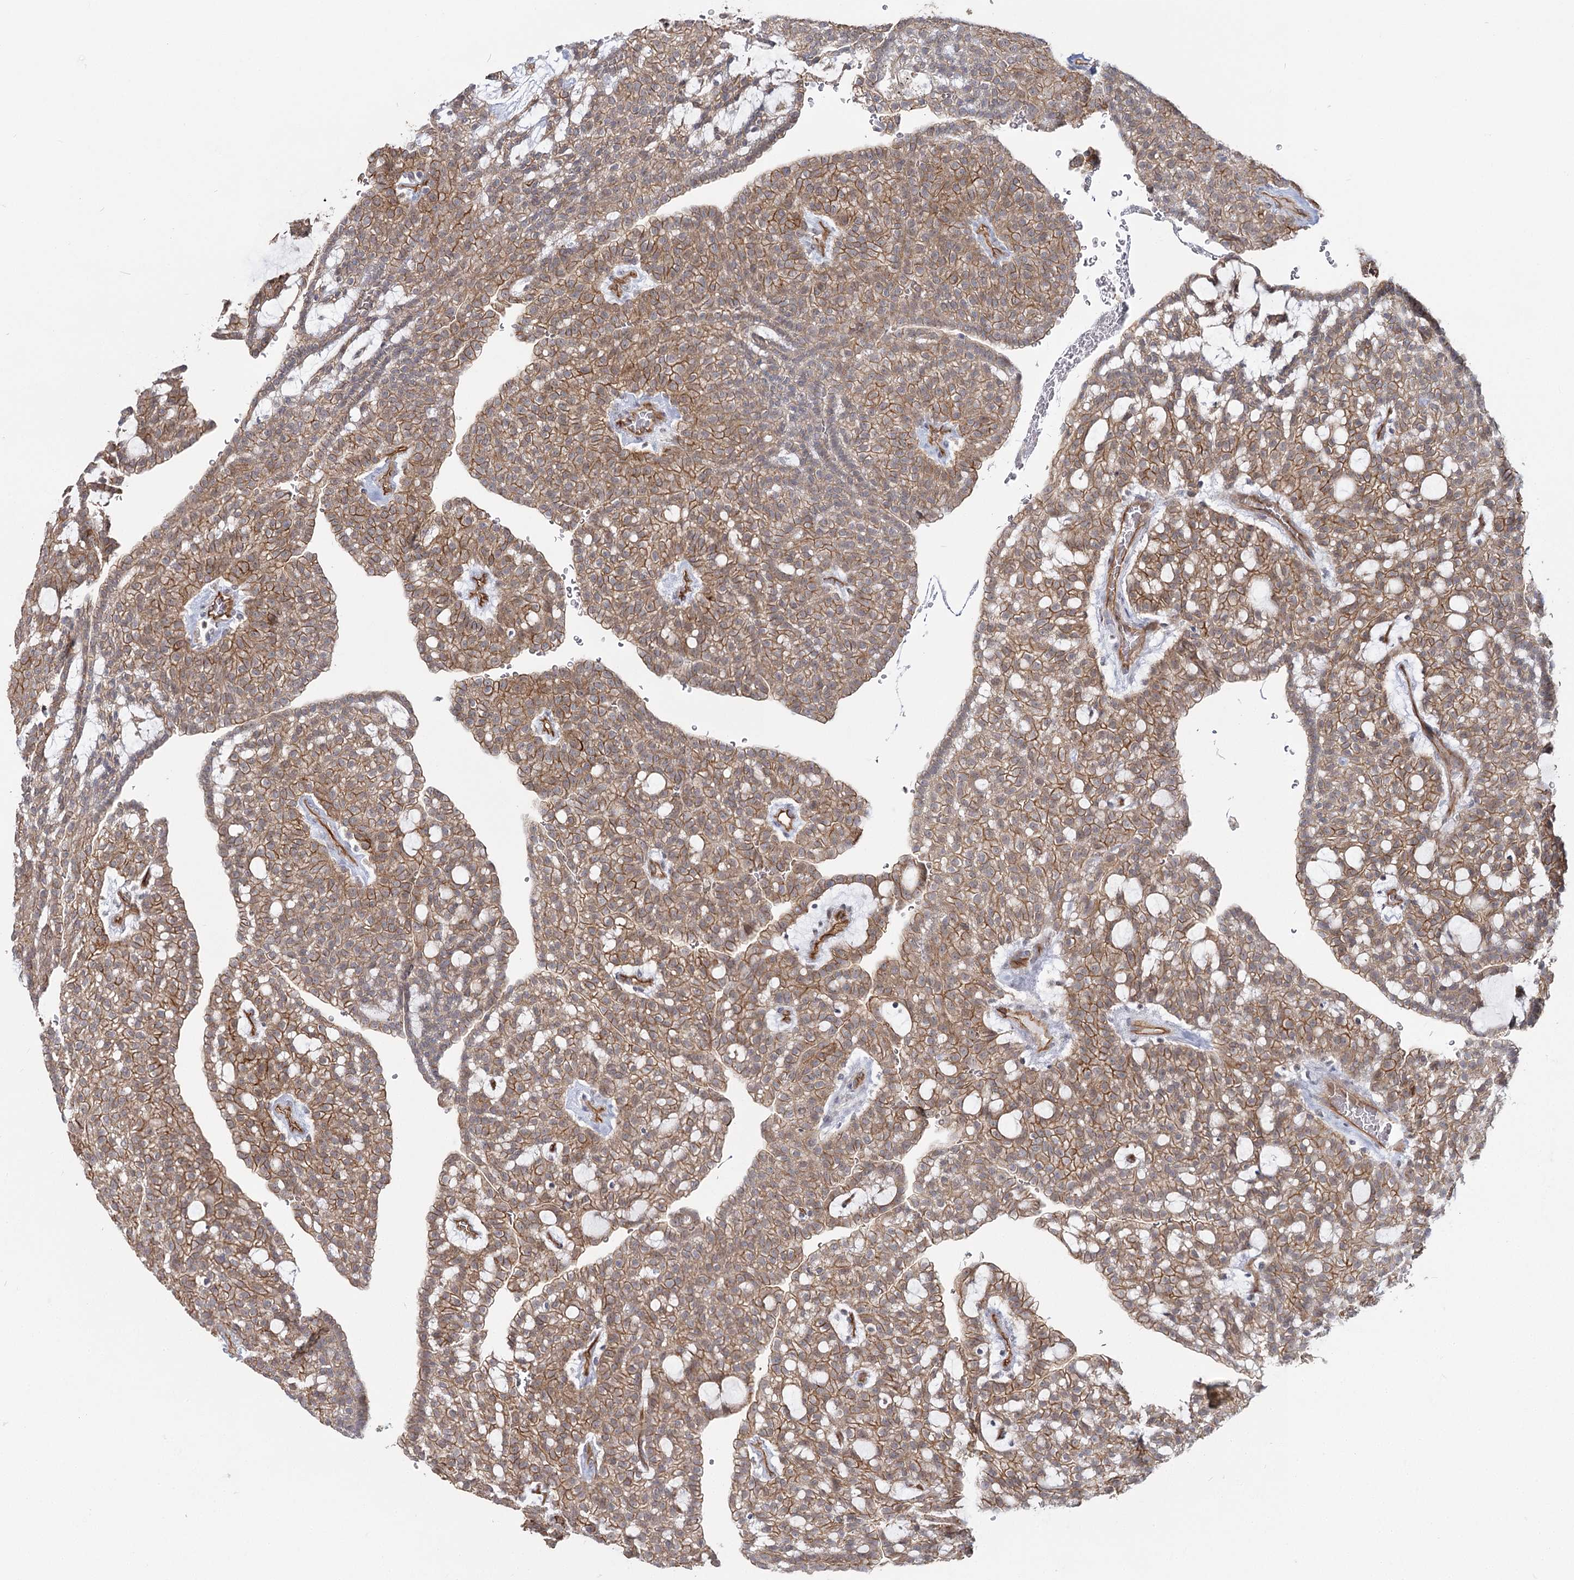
{"staining": {"intensity": "moderate", "quantity": ">75%", "location": "cytoplasmic/membranous"}, "tissue": "renal cancer", "cell_type": "Tumor cells", "image_type": "cancer", "snomed": [{"axis": "morphology", "description": "Adenocarcinoma, NOS"}, {"axis": "topography", "description": "Kidney"}], "caption": "Renal cancer (adenocarcinoma) stained with immunohistochemistry demonstrates moderate cytoplasmic/membranous positivity in about >75% of tumor cells.", "gene": "RPP14", "patient": {"sex": "male", "age": 63}}